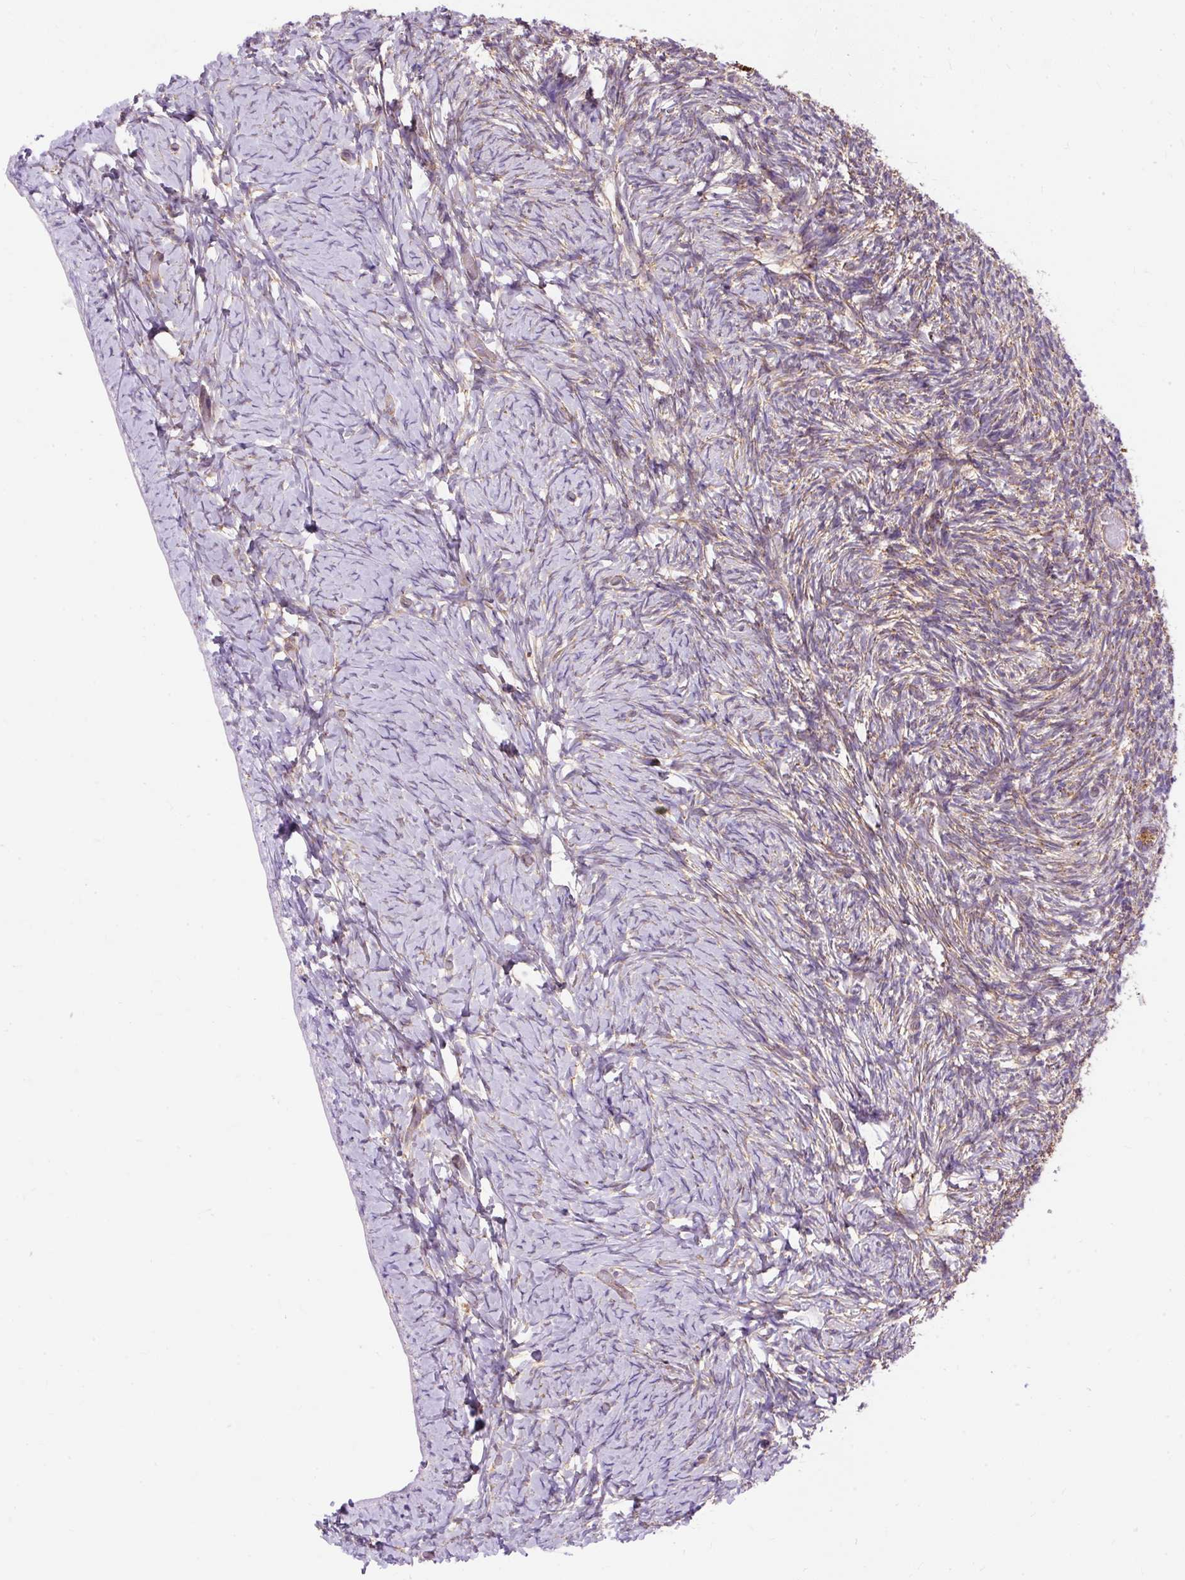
{"staining": {"intensity": "strong", "quantity": ">75%", "location": "cytoplasmic/membranous"}, "tissue": "ovary", "cell_type": "Follicle cells", "image_type": "normal", "snomed": [{"axis": "morphology", "description": "Normal tissue, NOS"}, {"axis": "topography", "description": "Ovary"}], "caption": "Follicle cells show strong cytoplasmic/membranous staining in approximately >75% of cells in benign ovary.", "gene": "CEP290", "patient": {"sex": "female", "age": 39}}